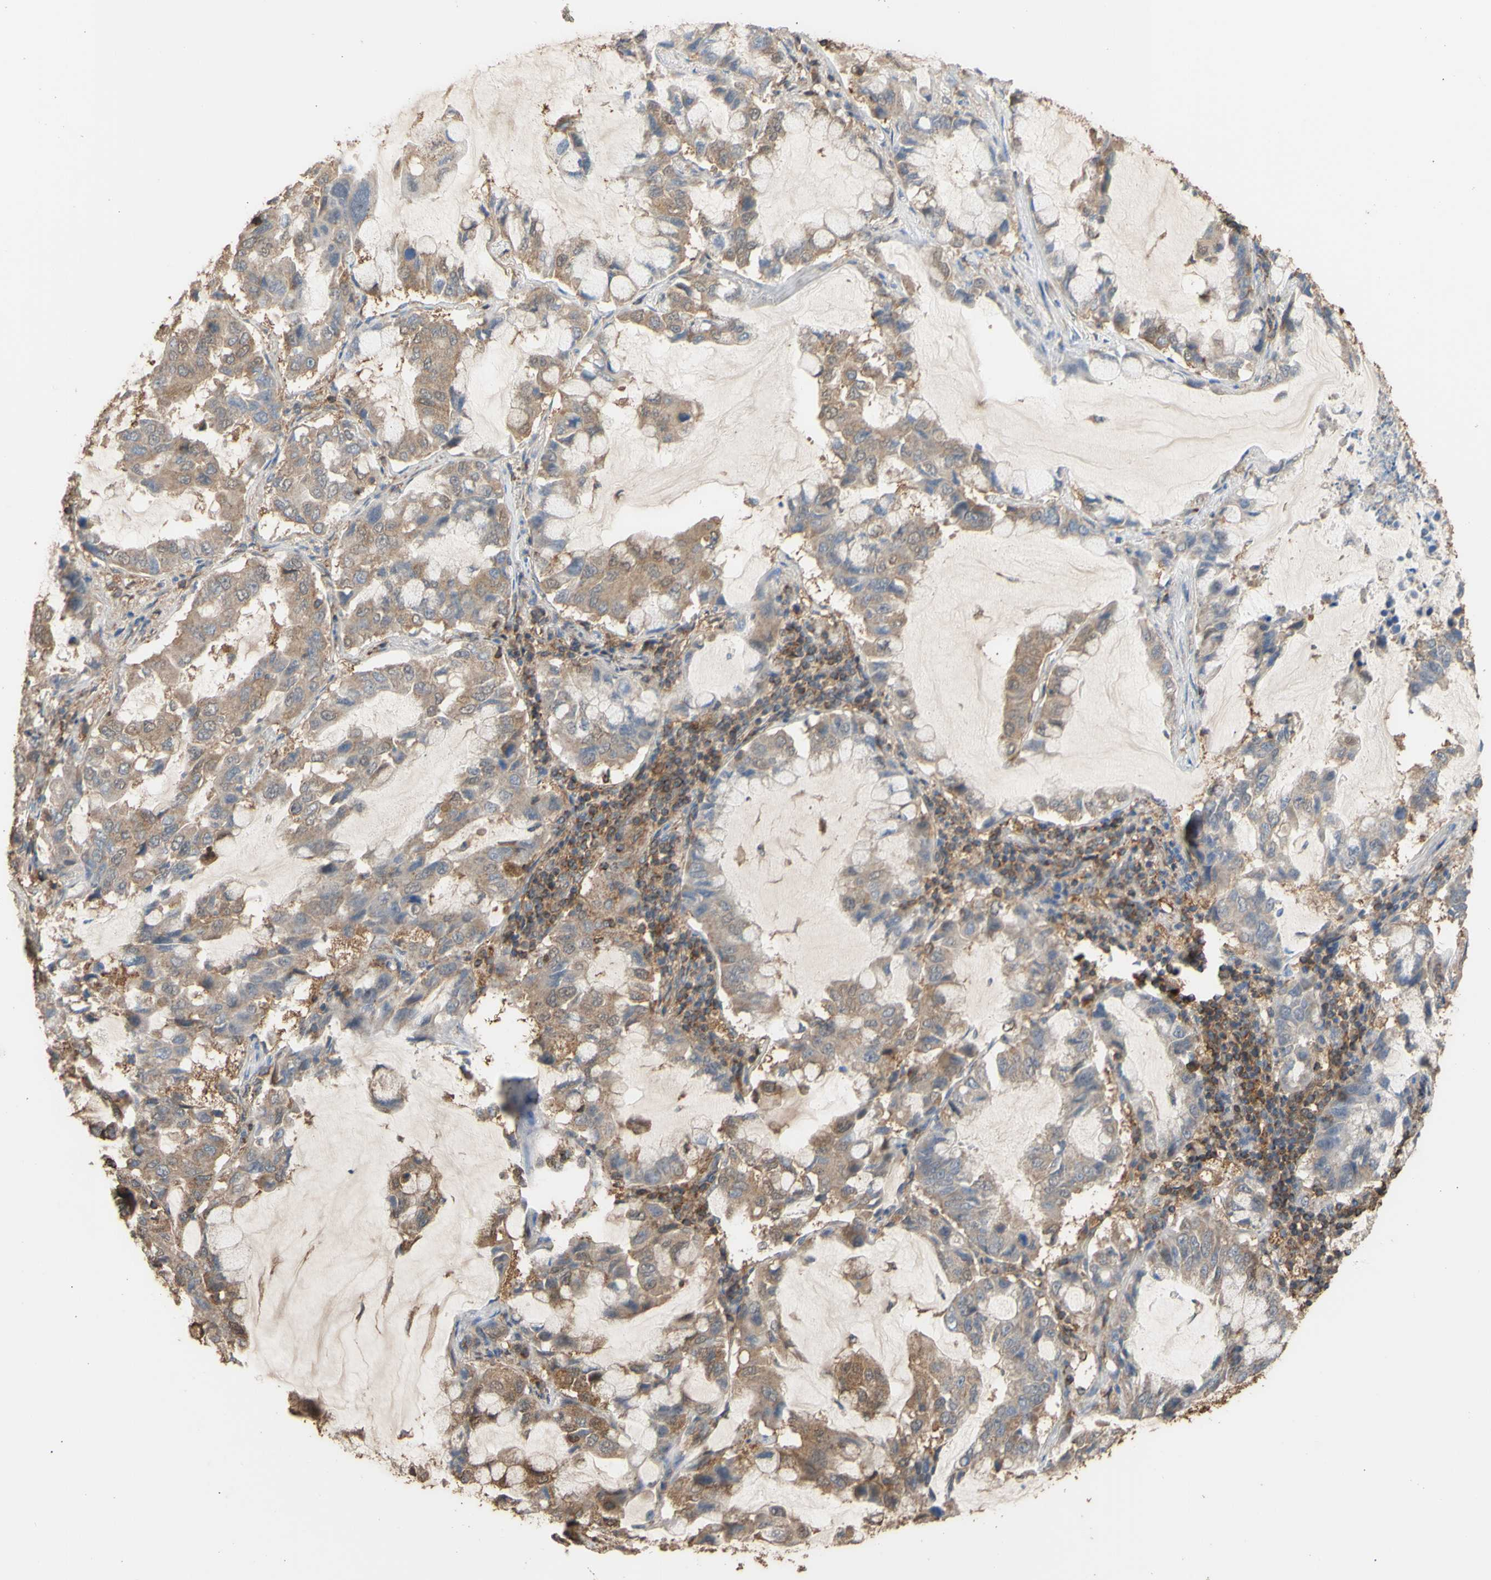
{"staining": {"intensity": "moderate", "quantity": ">75%", "location": "cytoplasmic/membranous"}, "tissue": "lung cancer", "cell_type": "Tumor cells", "image_type": "cancer", "snomed": [{"axis": "morphology", "description": "Adenocarcinoma, NOS"}, {"axis": "topography", "description": "Lung"}], "caption": "A high-resolution histopathology image shows immunohistochemistry (IHC) staining of adenocarcinoma (lung), which demonstrates moderate cytoplasmic/membranous staining in approximately >75% of tumor cells.", "gene": "ALDH9A1", "patient": {"sex": "male", "age": 64}}